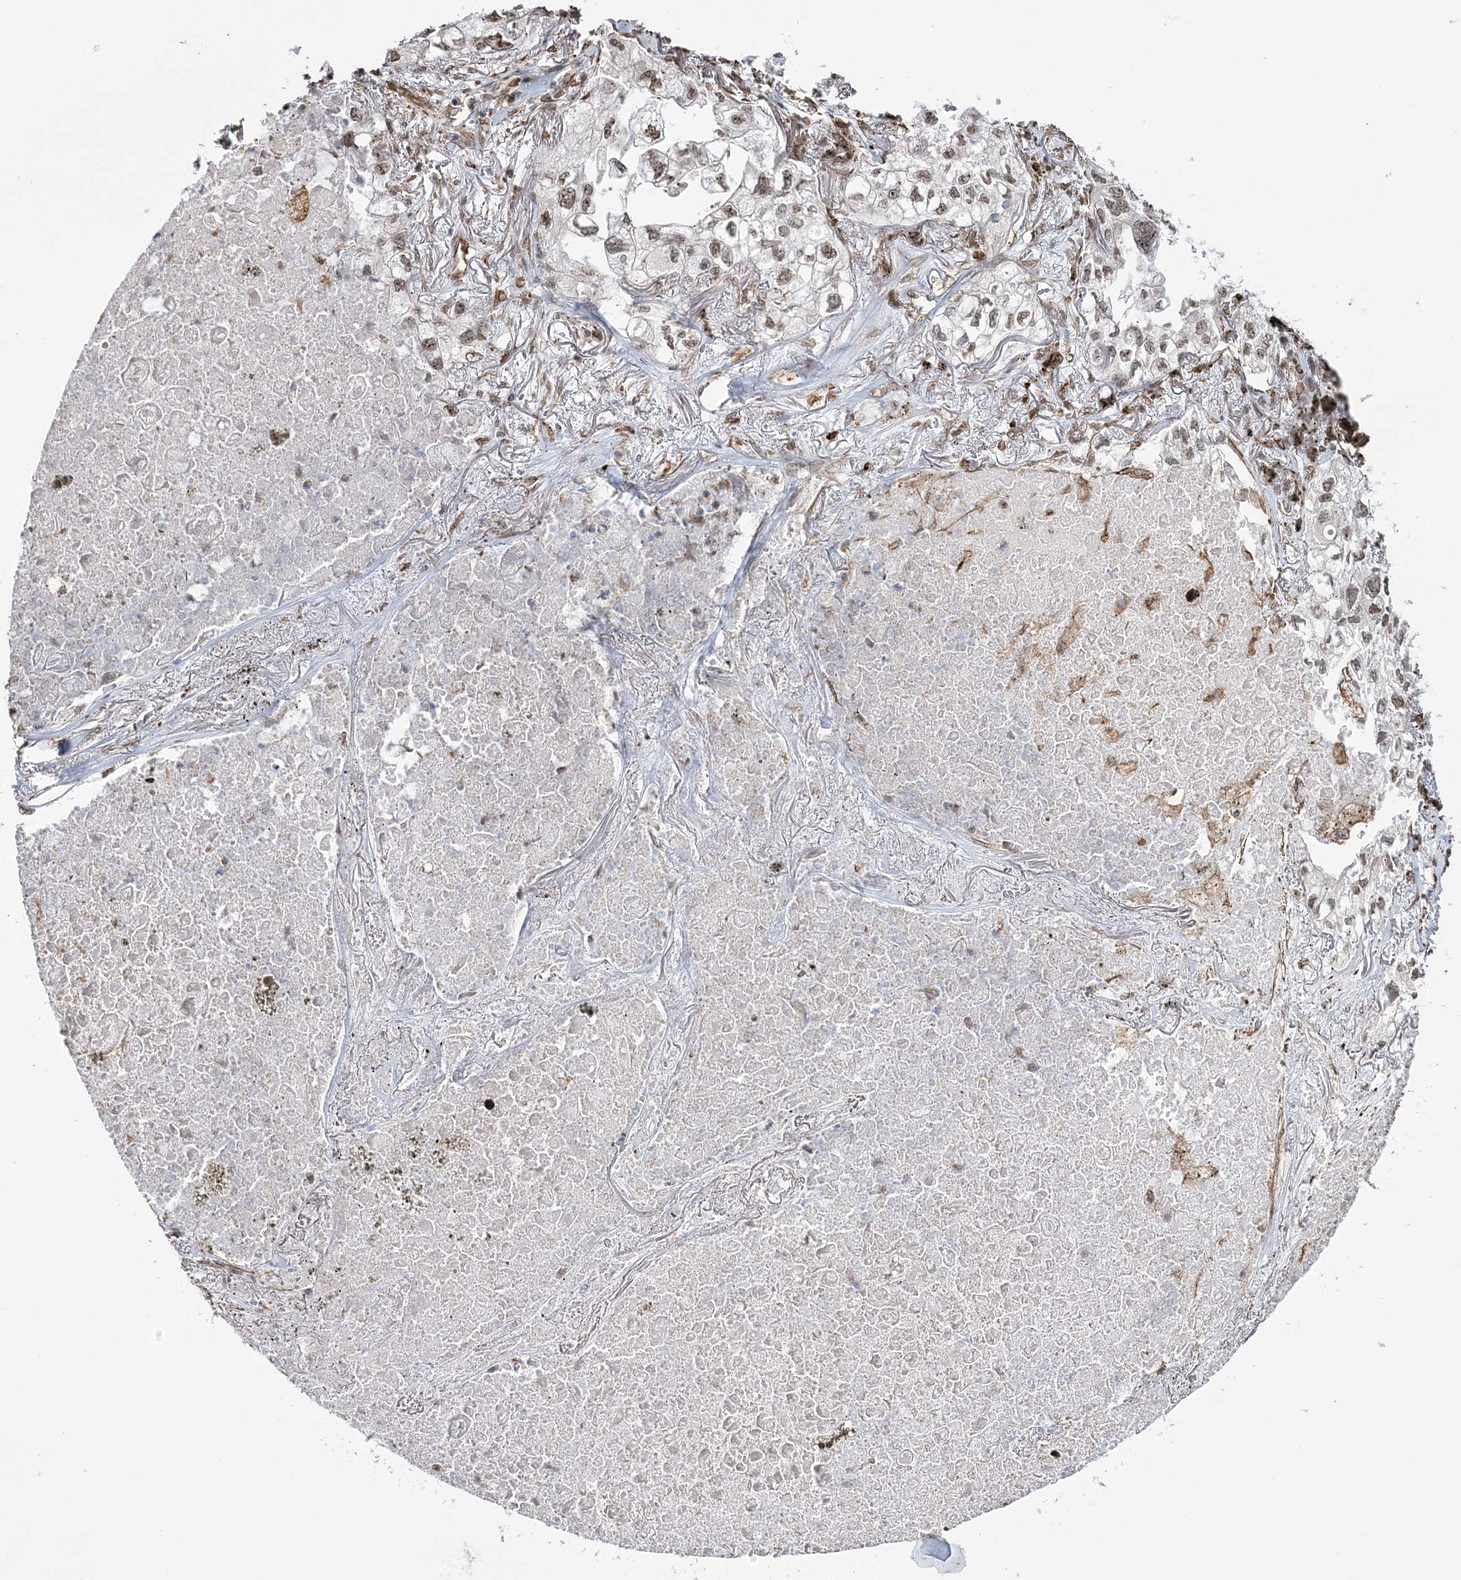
{"staining": {"intensity": "weak", "quantity": ">75%", "location": "nuclear"}, "tissue": "lung cancer", "cell_type": "Tumor cells", "image_type": "cancer", "snomed": [{"axis": "morphology", "description": "Adenocarcinoma, NOS"}, {"axis": "topography", "description": "Lung"}], "caption": "There is low levels of weak nuclear expression in tumor cells of adenocarcinoma (lung), as demonstrated by immunohistochemical staining (brown color).", "gene": "ATP11B", "patient": {"sex": "male", "age": 65}}